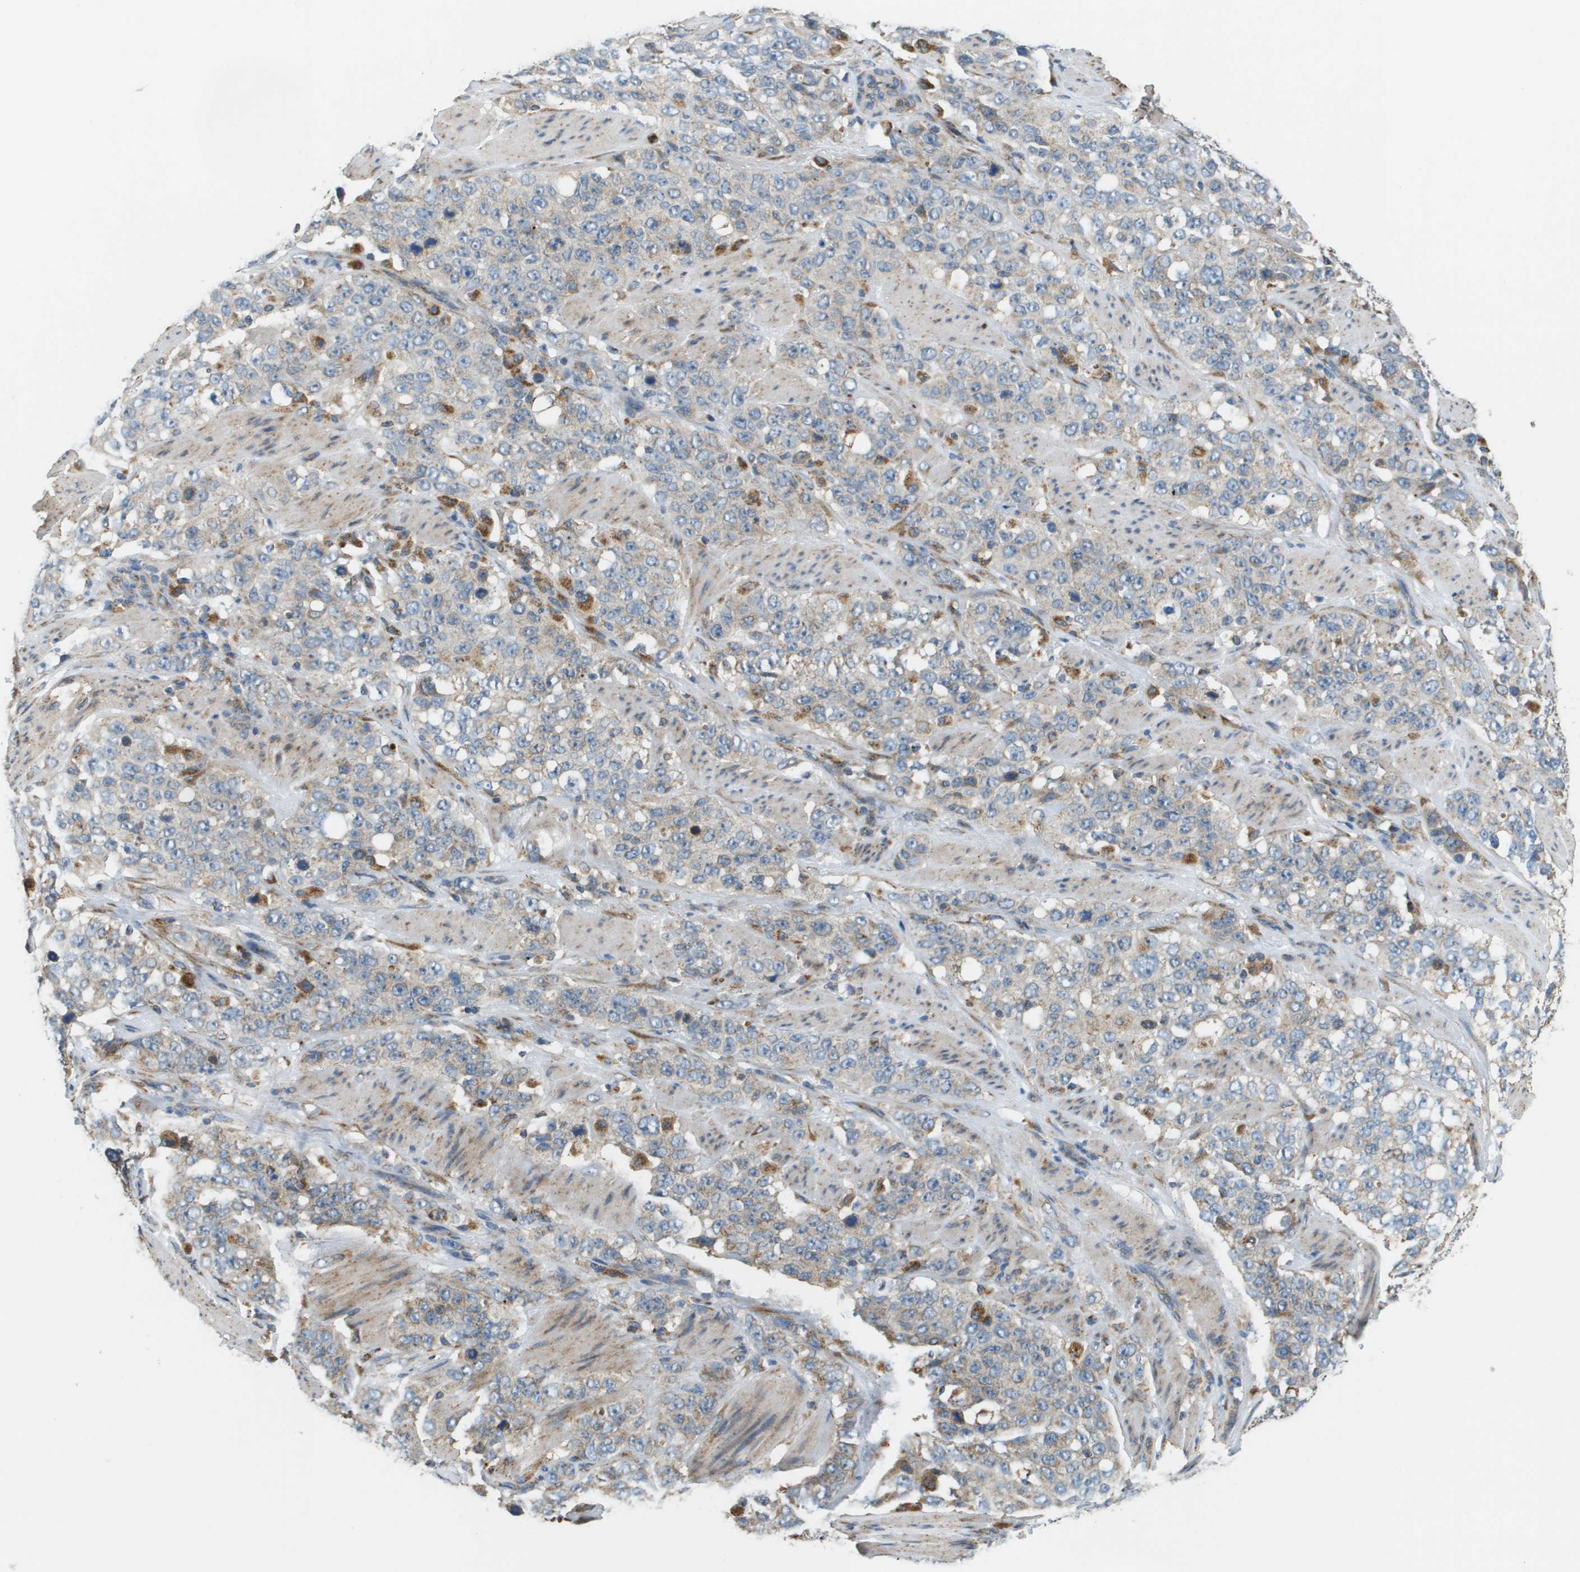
{"staining": {"intensity": "weak", "quantity": "25%-75%", "location": "cytoplasmic/membranous"}, "tissue": "stomach cancer", "cell_type": "Tumor cells", "image_type": "cancer", "snomed": [{"axis": "morphology", "description": "Adenocarcinoma, NOS"}, {"axis": "topography", "description": "Stomach"}], "caption": "High-power microscopy captured an immunohistochemistry (IHC) image of stomach adenocarcinoma, revealing weak cytoplasmic/membranous staining in about 25%-75% of tumor cells.", "gene": "NRK", "patient": {"sex": "male", "age": 48}}